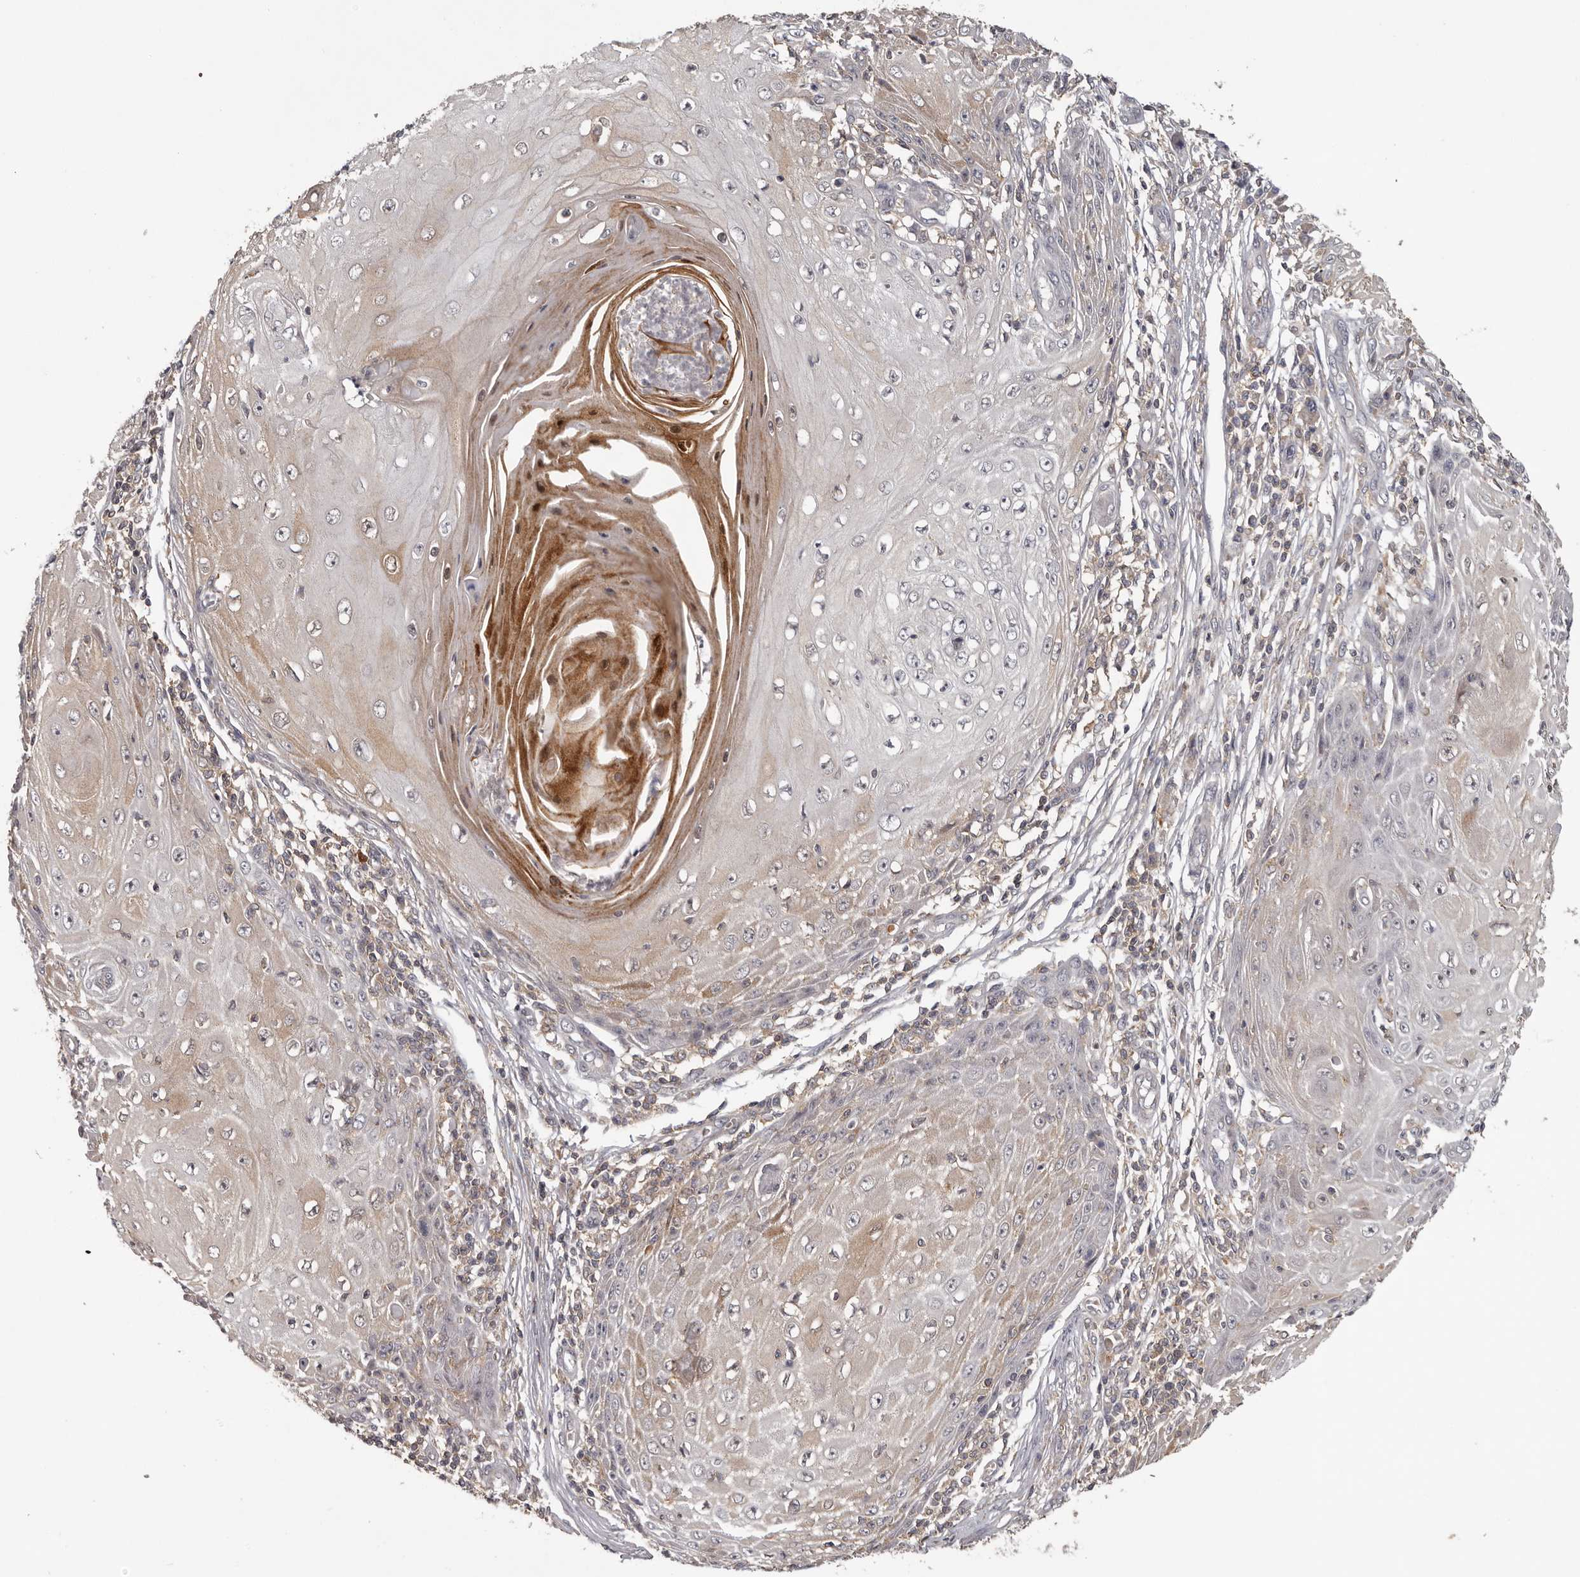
{"staining": {"intensity": "weak", "quantity": "<25%", "location": "cytoplasmic/membranous"}, "tissue": "skin cancer", "cell_type": "Tumor cells", "image_type": "cancer", "snomed": [{"axis": "morphology", "description": "Squamous cell carcinoma, NOS"}, {"axis": "topography", "description": "Skin"}], "caption": "Human squamous cell carcinoma (skin) stained for a protein using immunohistochemistry (IHC) shows no positivity in tumor cells.", "gene": "ANKRD44", "patient": {"sex": "female", "age": 73}}